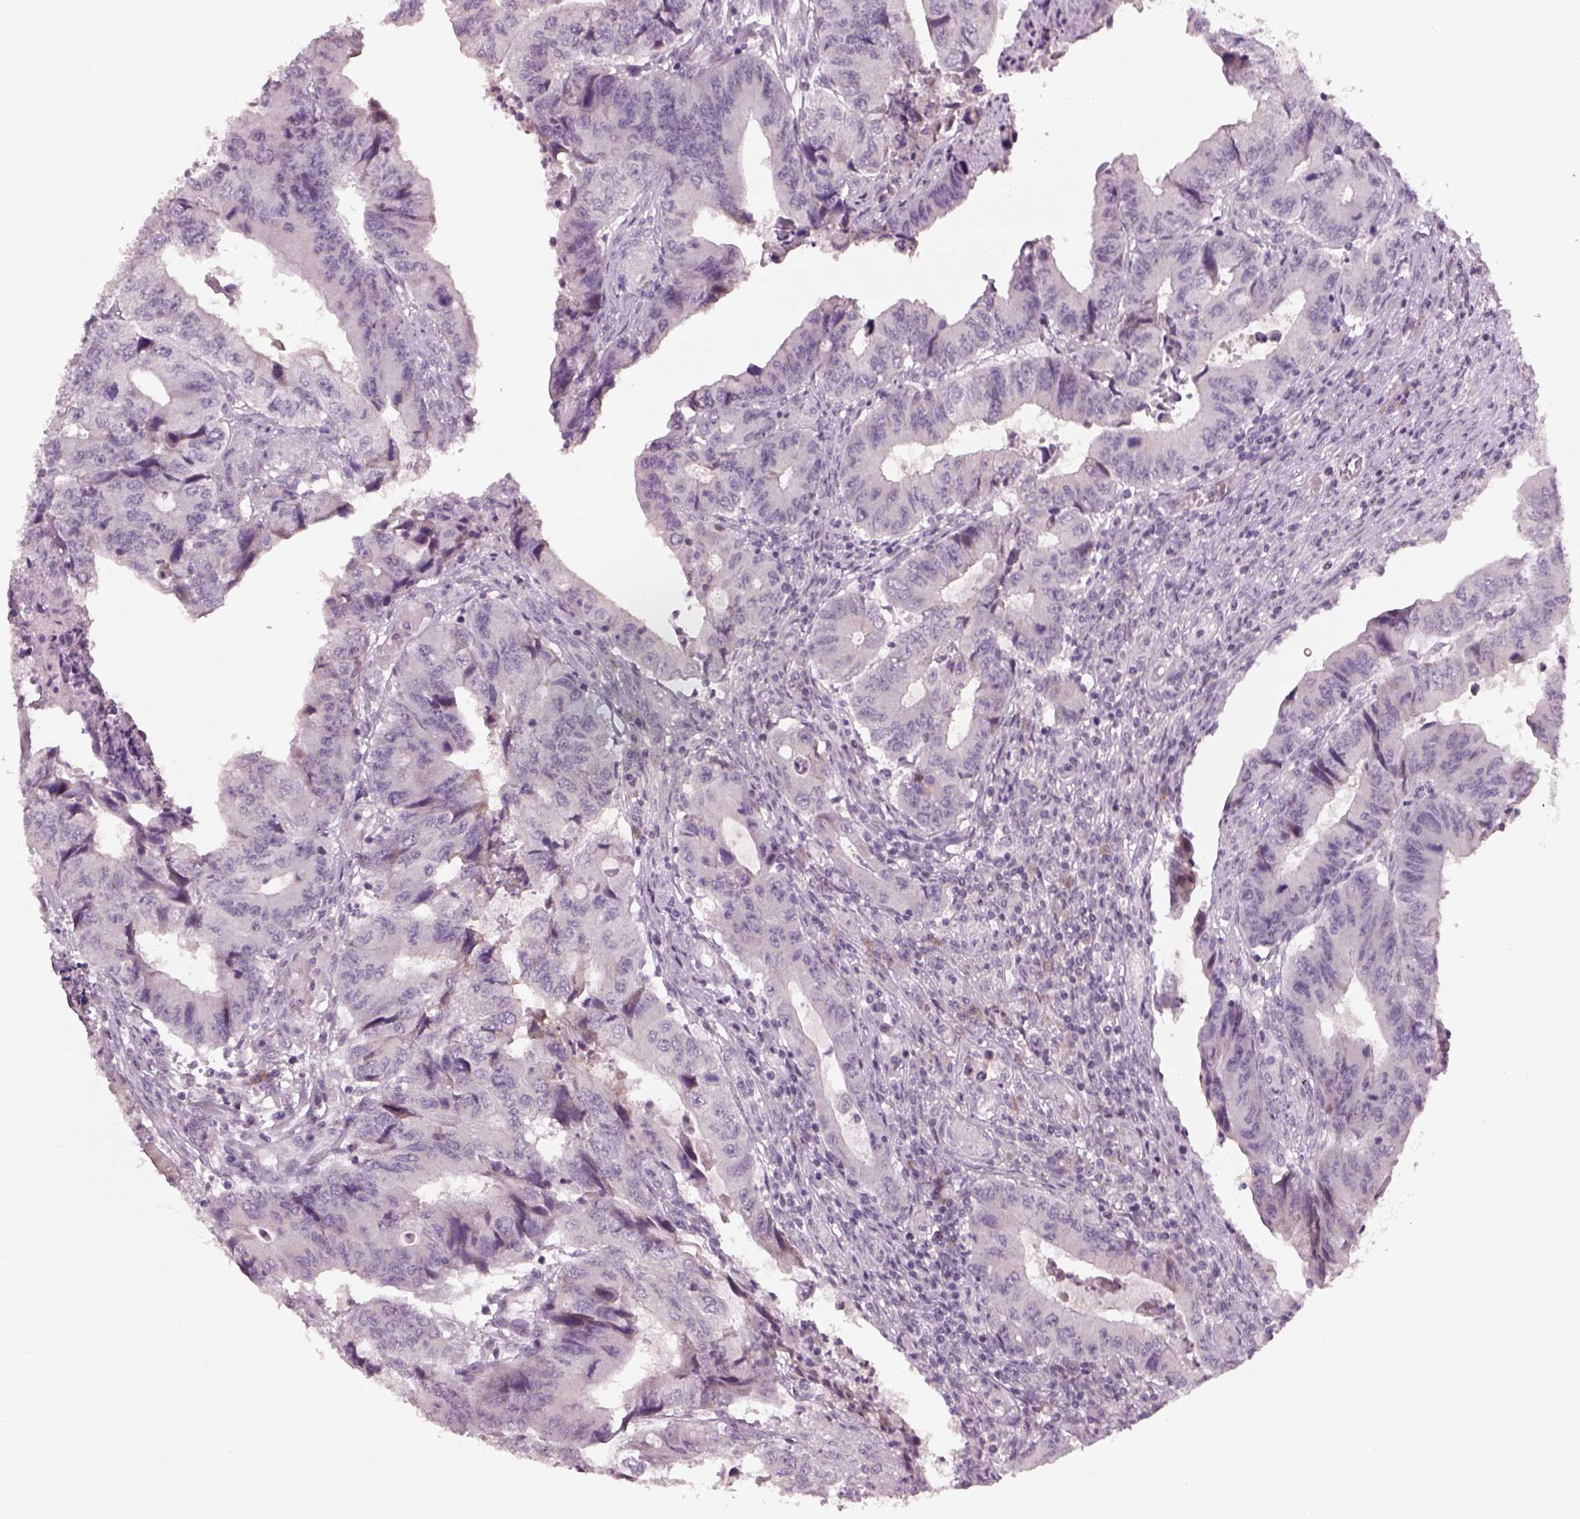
{"staining": {"intensity": "negative", "quantity": "none", "location": "none"}, "tissue": "colorectal cancer", "cell_type": "Tumor cells", "image_type": "cancer", "snomed": [{"axis": "morphology", "description": "Adenocarcinoma, NOS"}, {"axis": "topography", "description": "Colon"}], "caption": "The immunohistochemistry micrograph has no significant positivity in tumor cells of colorectal adenocarcinoma tissue.", "gene": "PENK", "patient": {"sex": "male", "age": 53}}